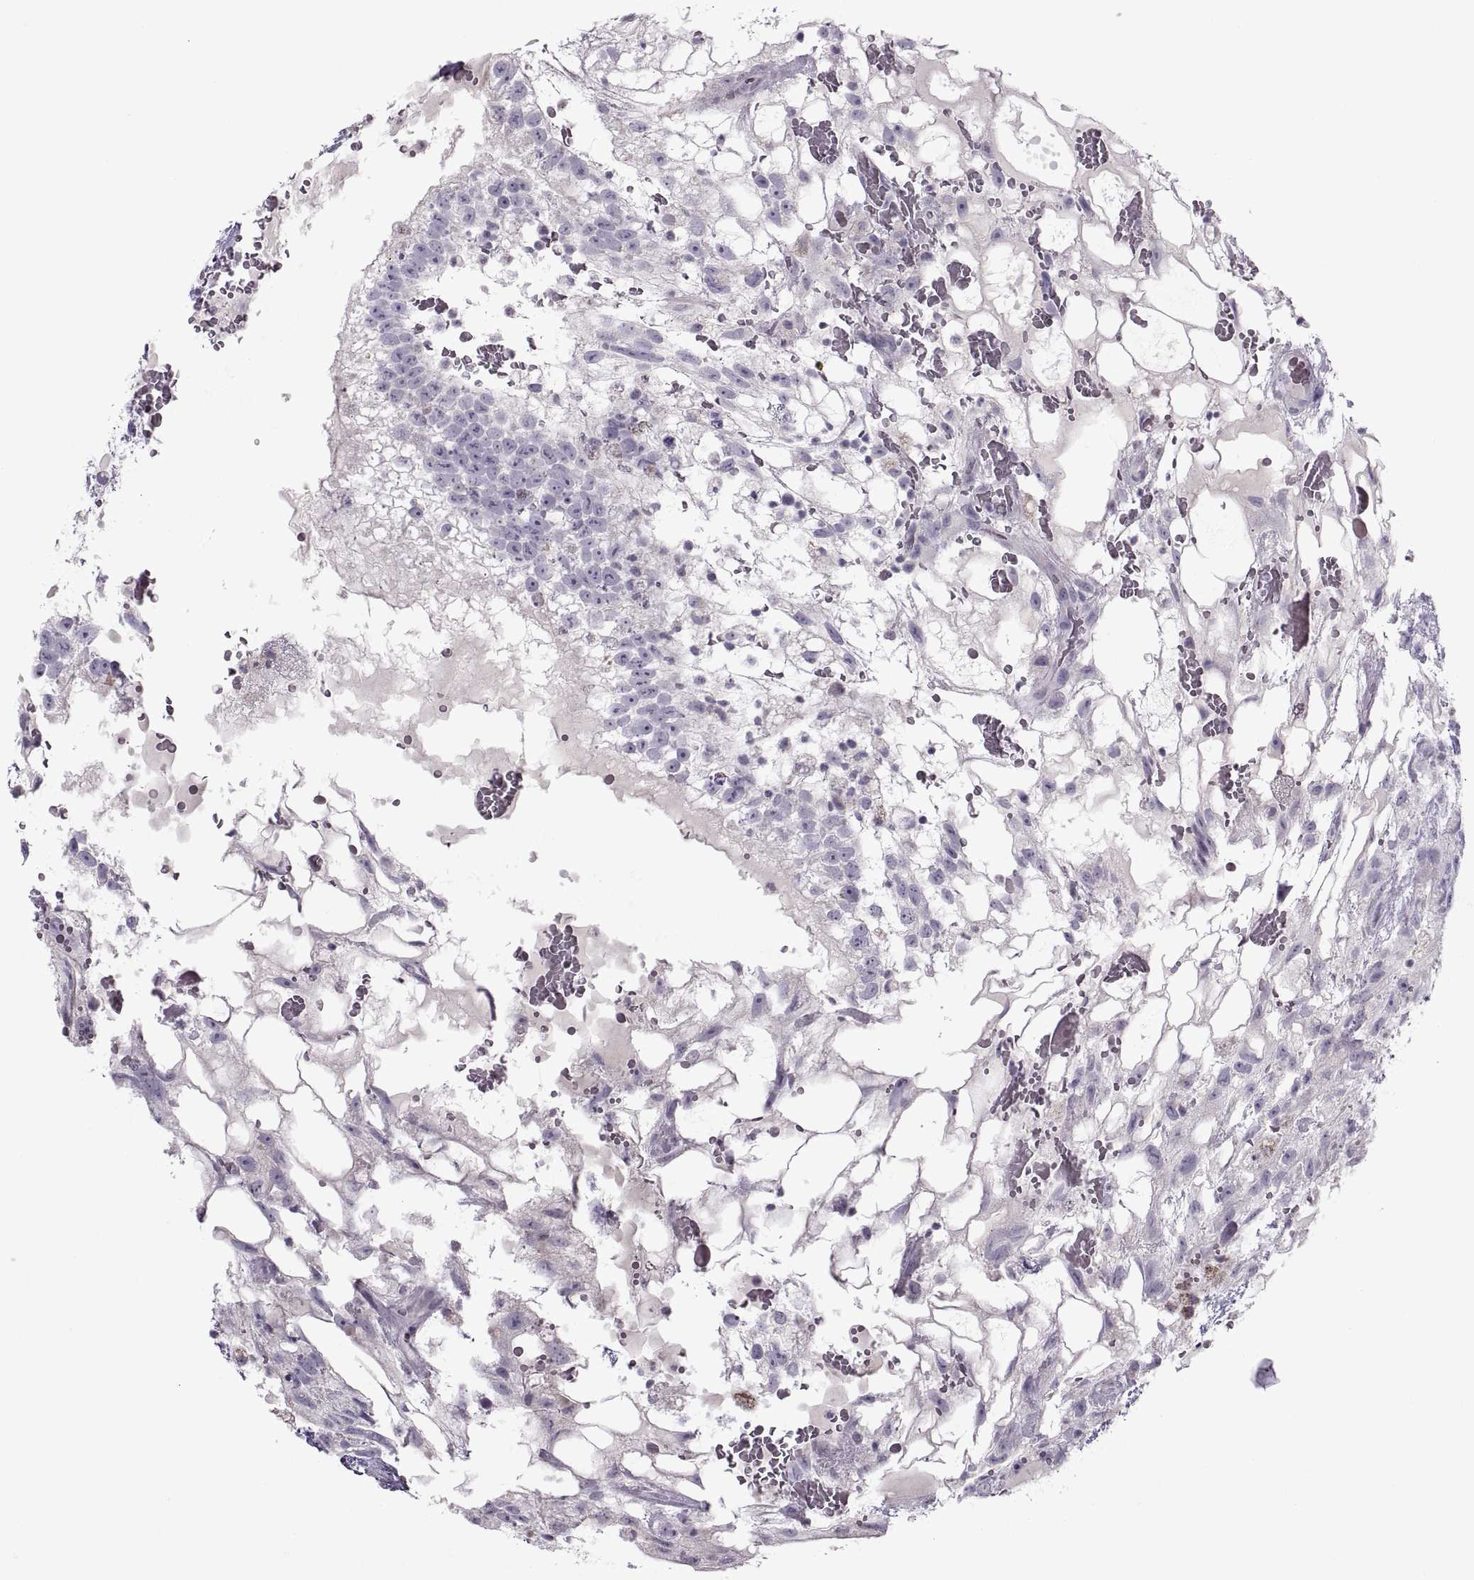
{"staining": {"intensity": "negative", "quantity": "none", "location": "none"}, "tissue": "testis cancer", "cell_type": "Tumor cells", "image_type": "cancer", "snomed": [{"axis": "morphology", "description": "Normal tissue, NOS"}, {"axis": "morphology", "description": "Carcinoma, Embryonal, NOS"}, {"axis": "topography", "description": "Testis"}], "caption": "There is no significant expression in tumor cells of testis embryonal carcinoma.", "gene": "PIERCE1", "patient": {"sex": "male", "age": 32}}